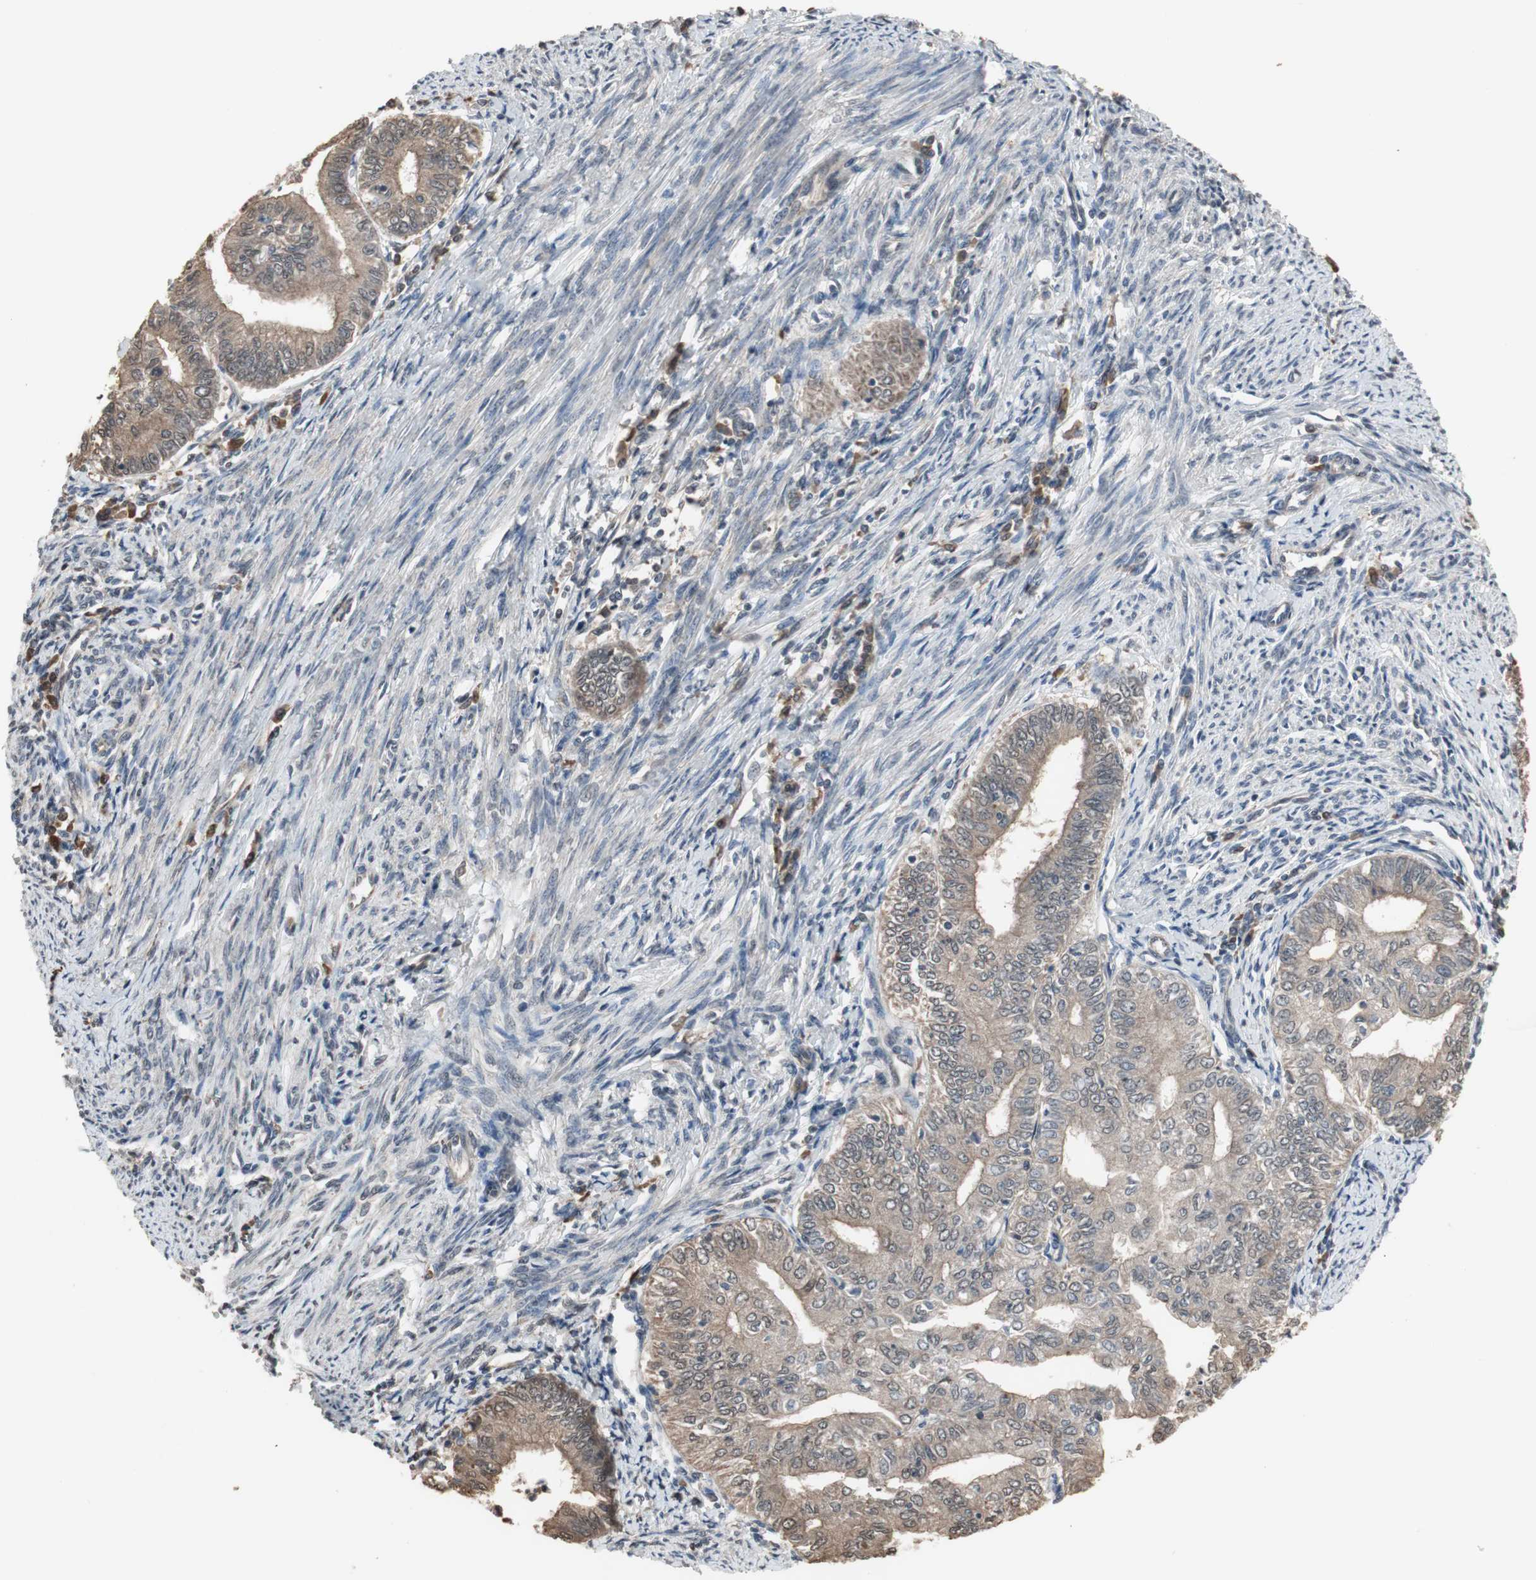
{"staining": {"intensity": "weak", "quantity": ">75%", "location": "cytoplasmic/membranous"}, "tissue": "endometrial cancer", "cell_type": "Tumor cells", "image_type": "cancer", "snomed": [{"axis": "morphology", "description": "Adenocarcinoma, NOS"}, {"axis": "topography", "description": "Endometrium"}], "caption": "Brown immunohistochemical staining in human adenocarcinoma (endometrial) exhibits weak cytoplasmic/membranous positivity in approximately >75% of tumor cells.", "gene": "PNPLA7", "patient": {"sex": "female", "age": 66}}